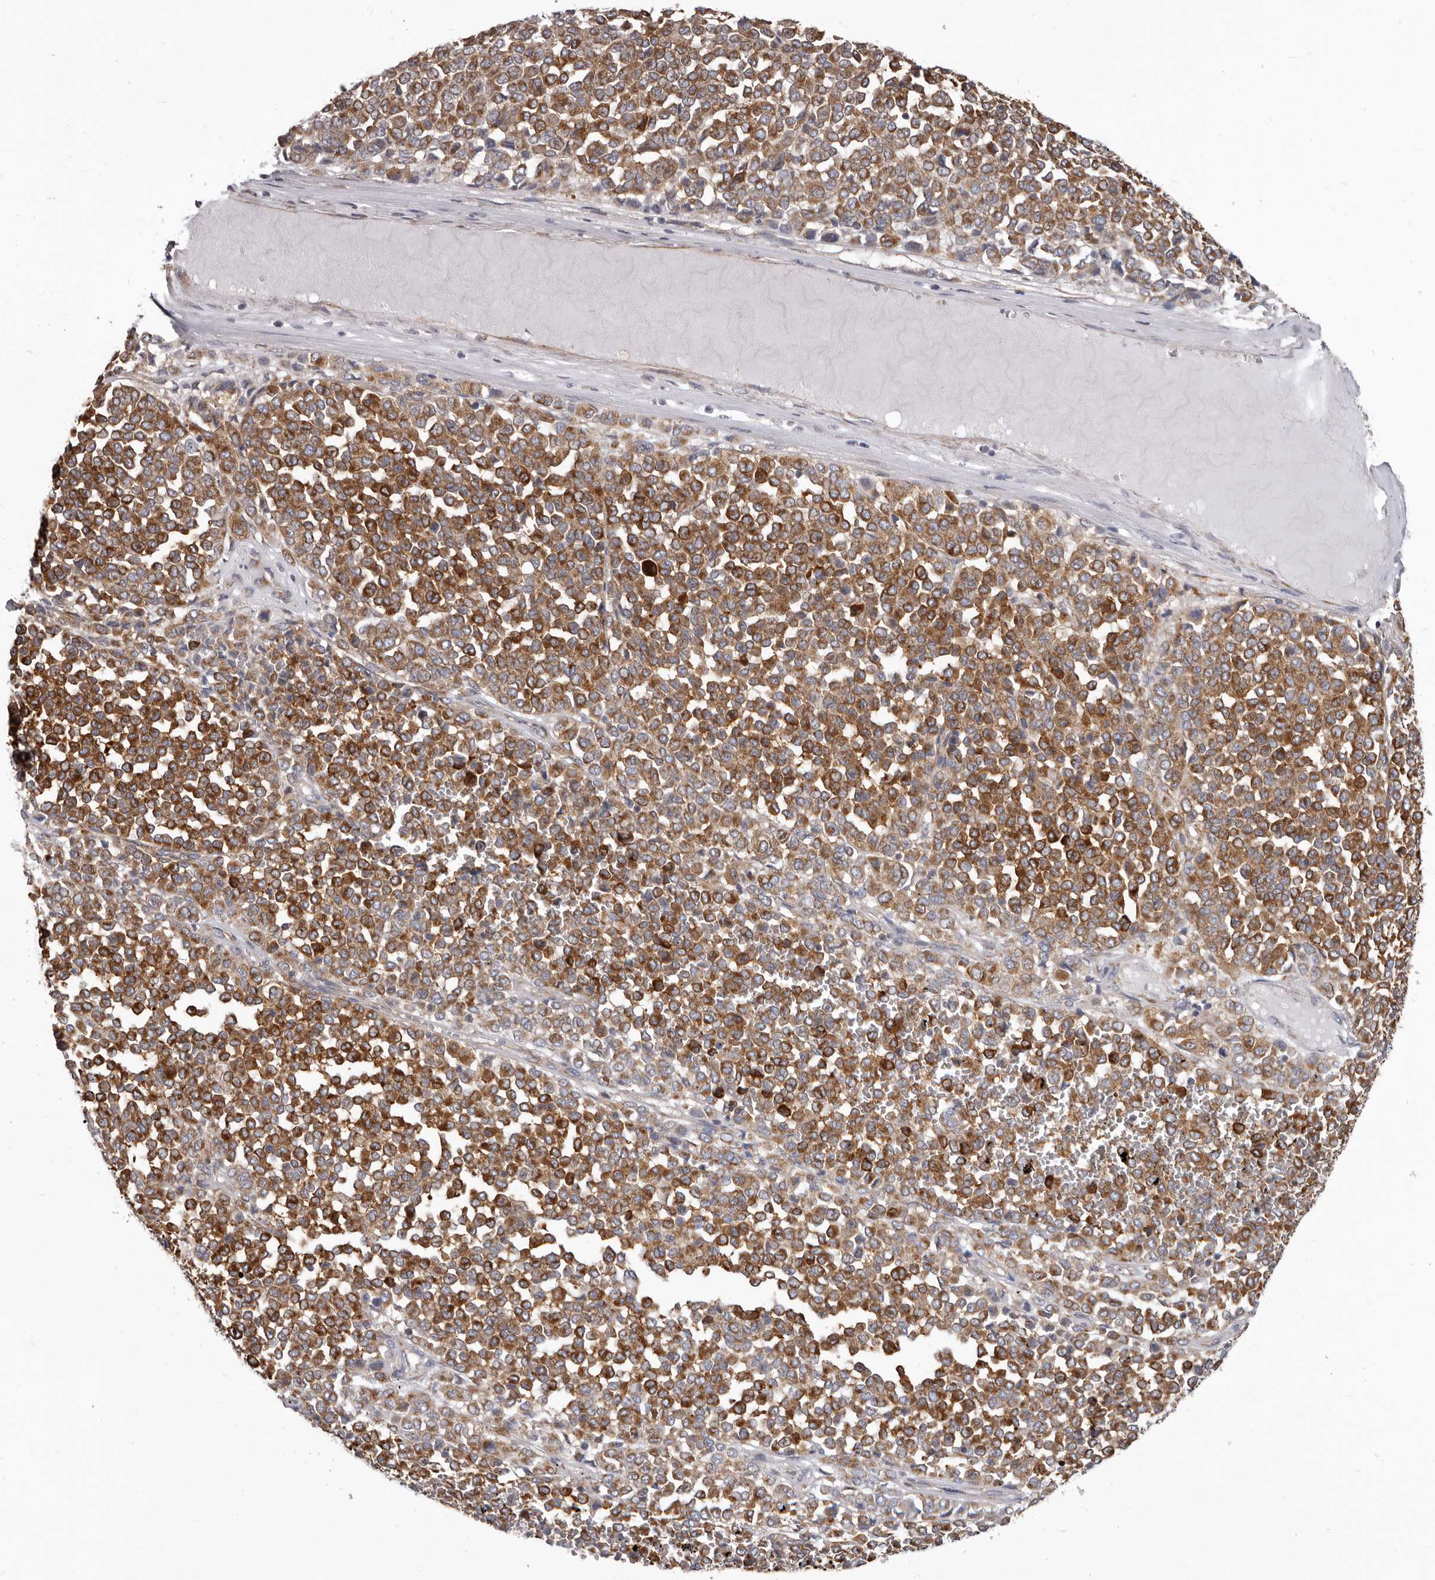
{"staining": {"intensity": "strong", "quantity": ">75%", "location": "cytoplasmic/membranous"}, "tissue": "melanoma", "cell_type": "Tumor cells", "image_type": "cancer", "snomed": [{"axis": "morphology", "description": "Malignant melanoma, Metastatic site"}, {"axis": "topography", "description": "Pancreas"}], "caption": "Immunohistochemistry of human melanoma exhibits high levels of strong cytoplasmic/membranous positivity in approximately >75% of tumor cells.", "gene": "FMO2", "patient": {"sex": "female", "age": 30}}